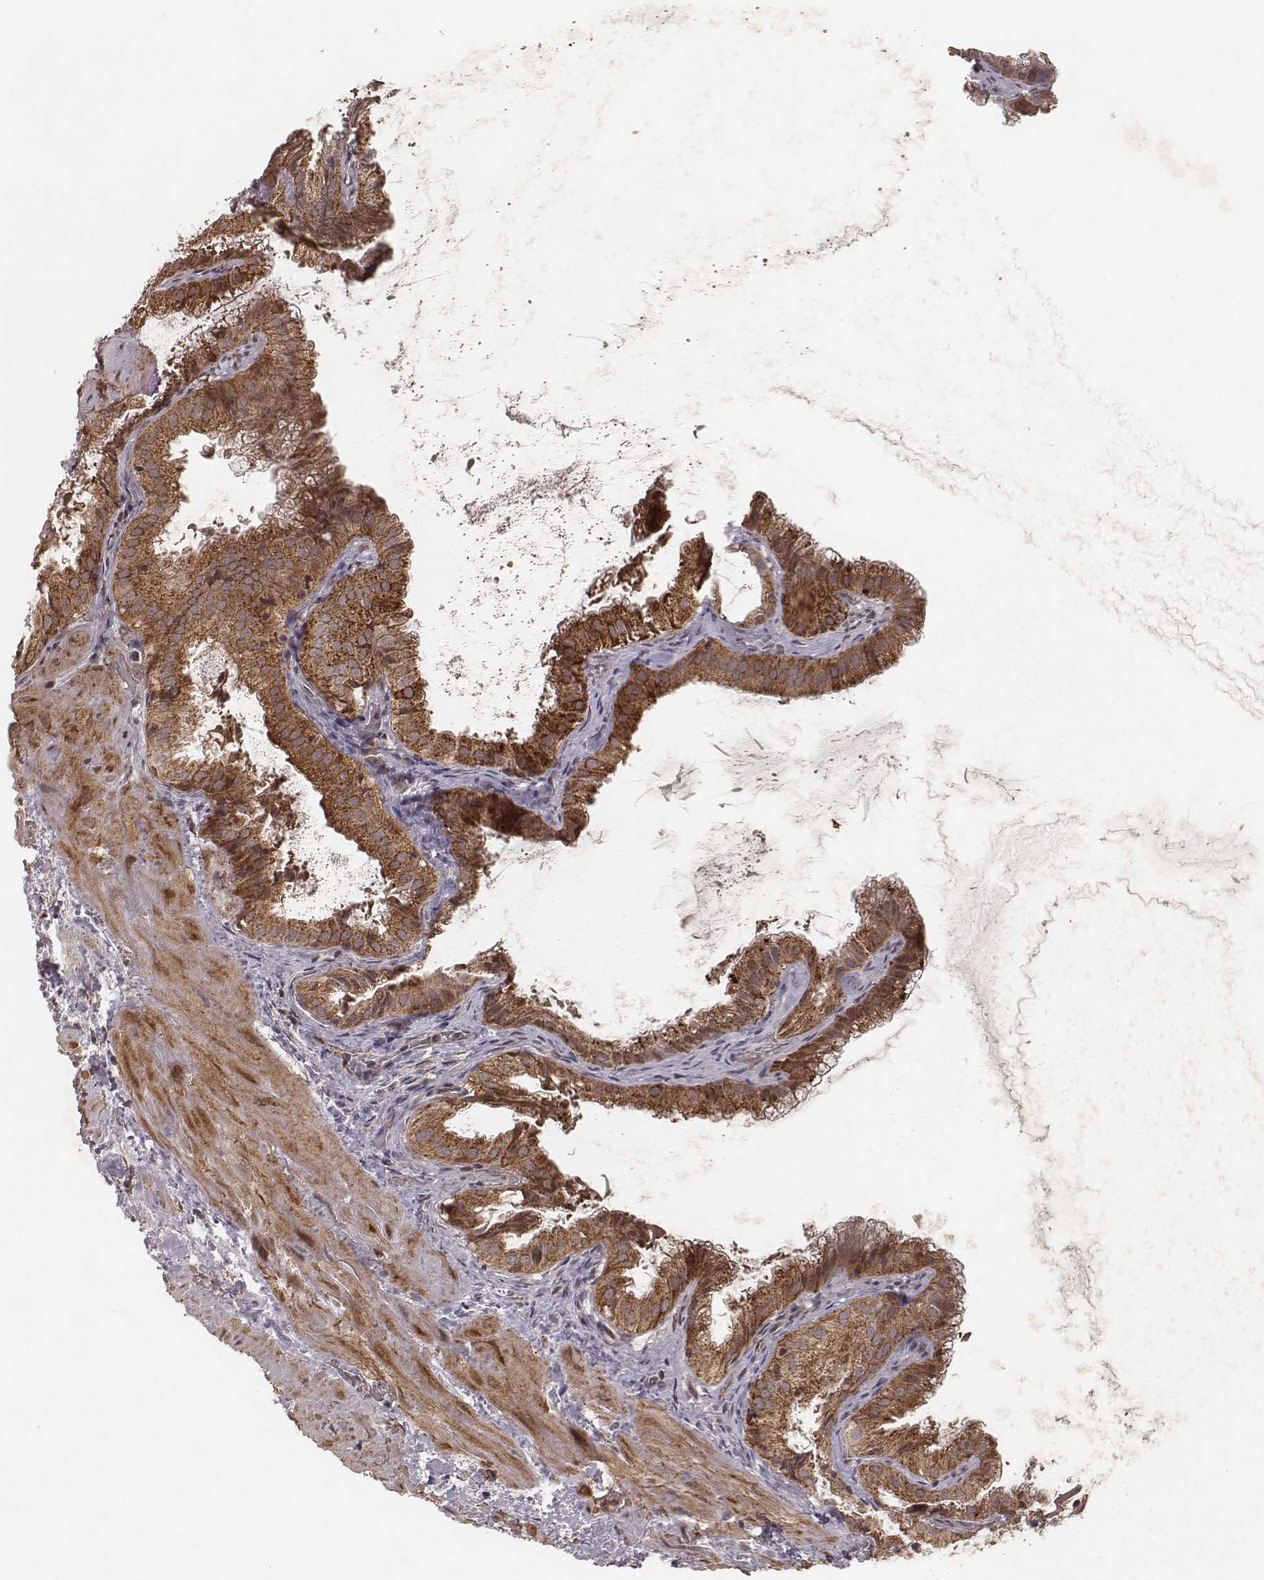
{"staining": {"intensity": "strong", "quantity": ">75%", "location": "cytoplasmic/membranous"}, "tissue": "gallbladder", "cell_type": "Glandular cells", "image_type": "normal", "snomed": [{"axis": "morphology", "description": "Normal tissue, NOS"}, {"axis": "topography", "description": "Gallbladder"}], "caption": "IHC of normal human gallbladder reveals high levels of strong cytoplasmic/membranous staining in about >75% of glandular cells.", "gene": "NDUFA7", "patient": {"sex": "male", "age": 70}}